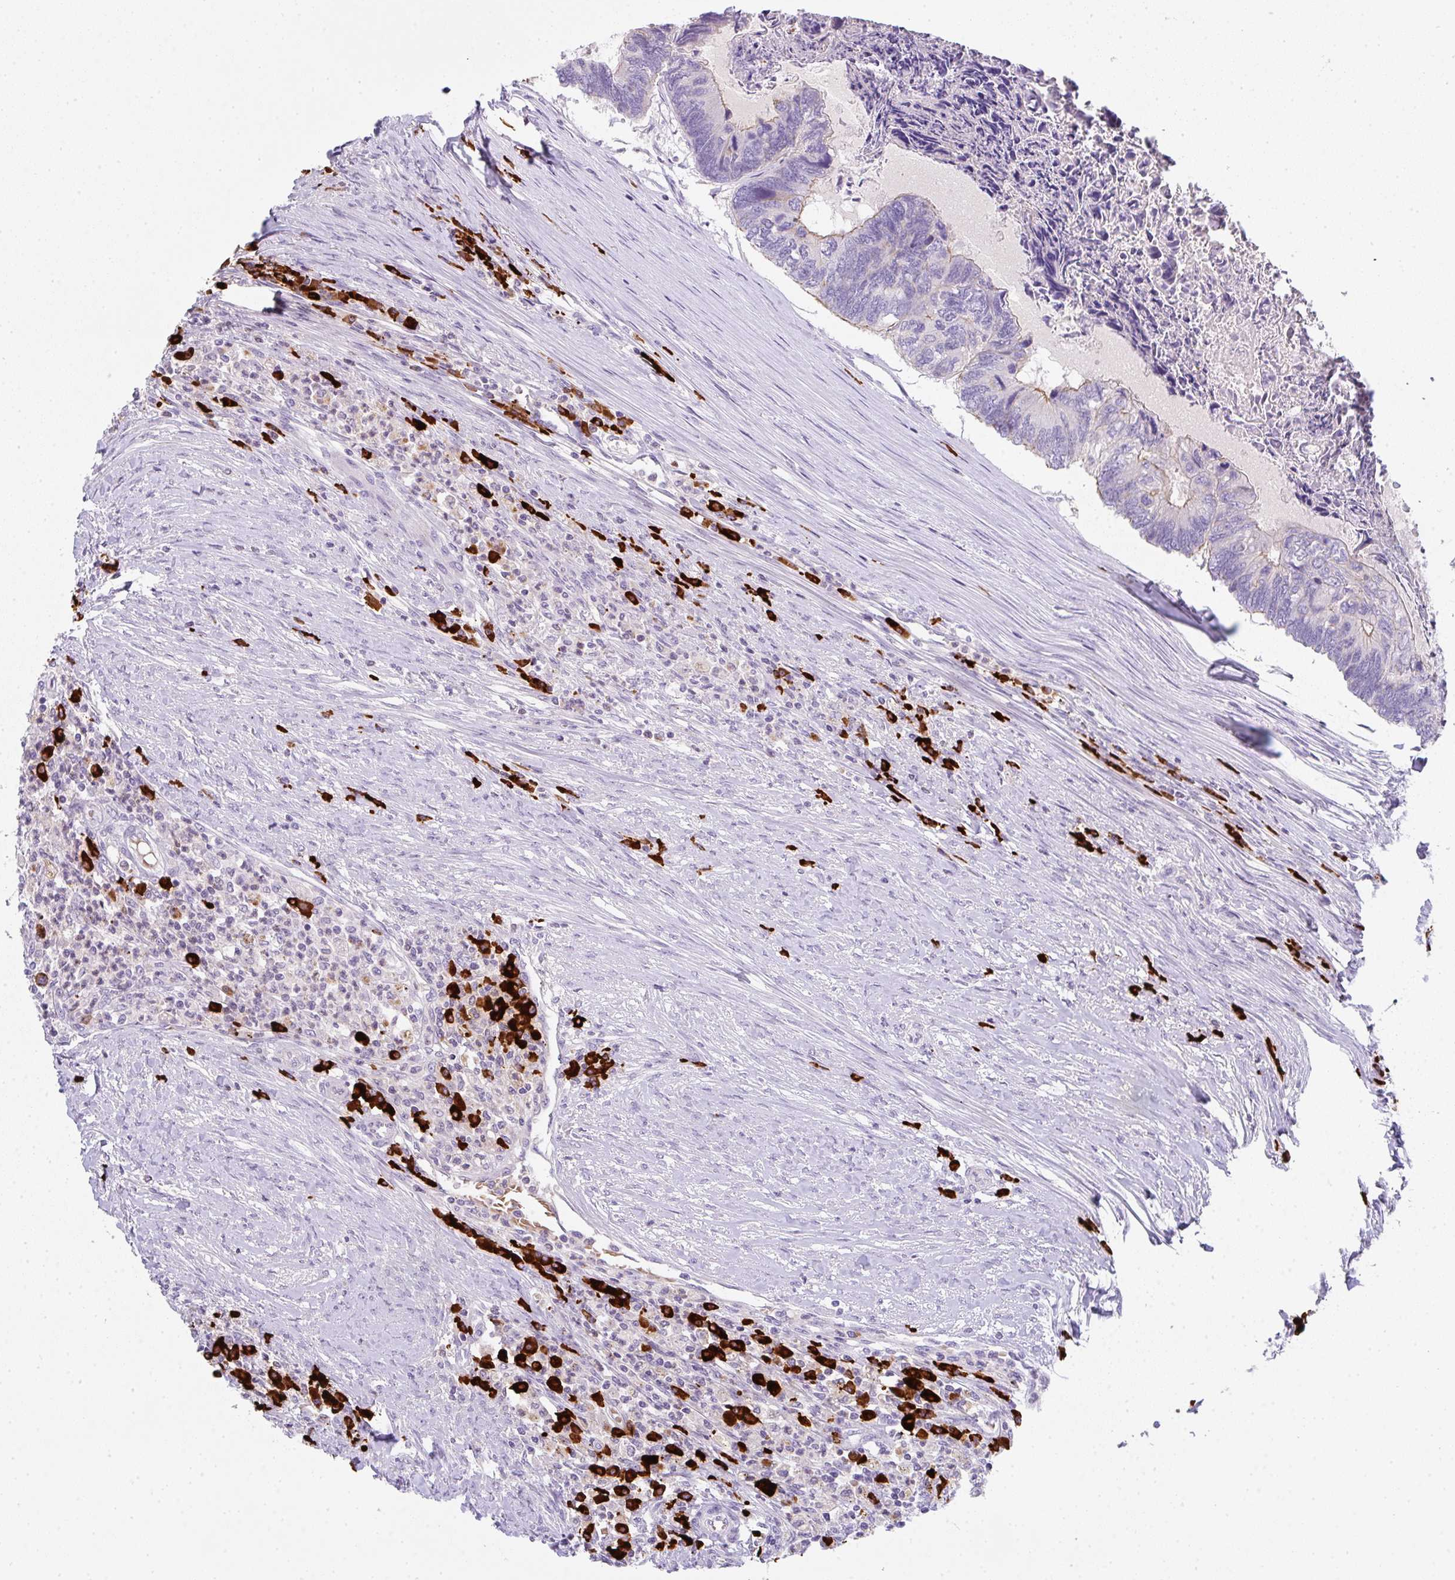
{"staining": {"intensity": "weak", "quantity": "<25%", "location": "cytoplasmic/membranous"}, "tissue": "colorectal cancer", "cell_type": "Tumor cells", "image_type": "cancer", "snomed": [{"axis": "morphology", "description": "Adenocarcinoma, NOS"}, {"axis": "topography", "description": "Colon"}], "caption": "A micrograph of colorectal cancer stained for a protein reveals no brown staining in tumor cells. (DAB immunohistochemistry (IHC) with hematoxylin counter stain).", "gene": "CACNA1S", "patient": {"sex": "female", "age": 67}}